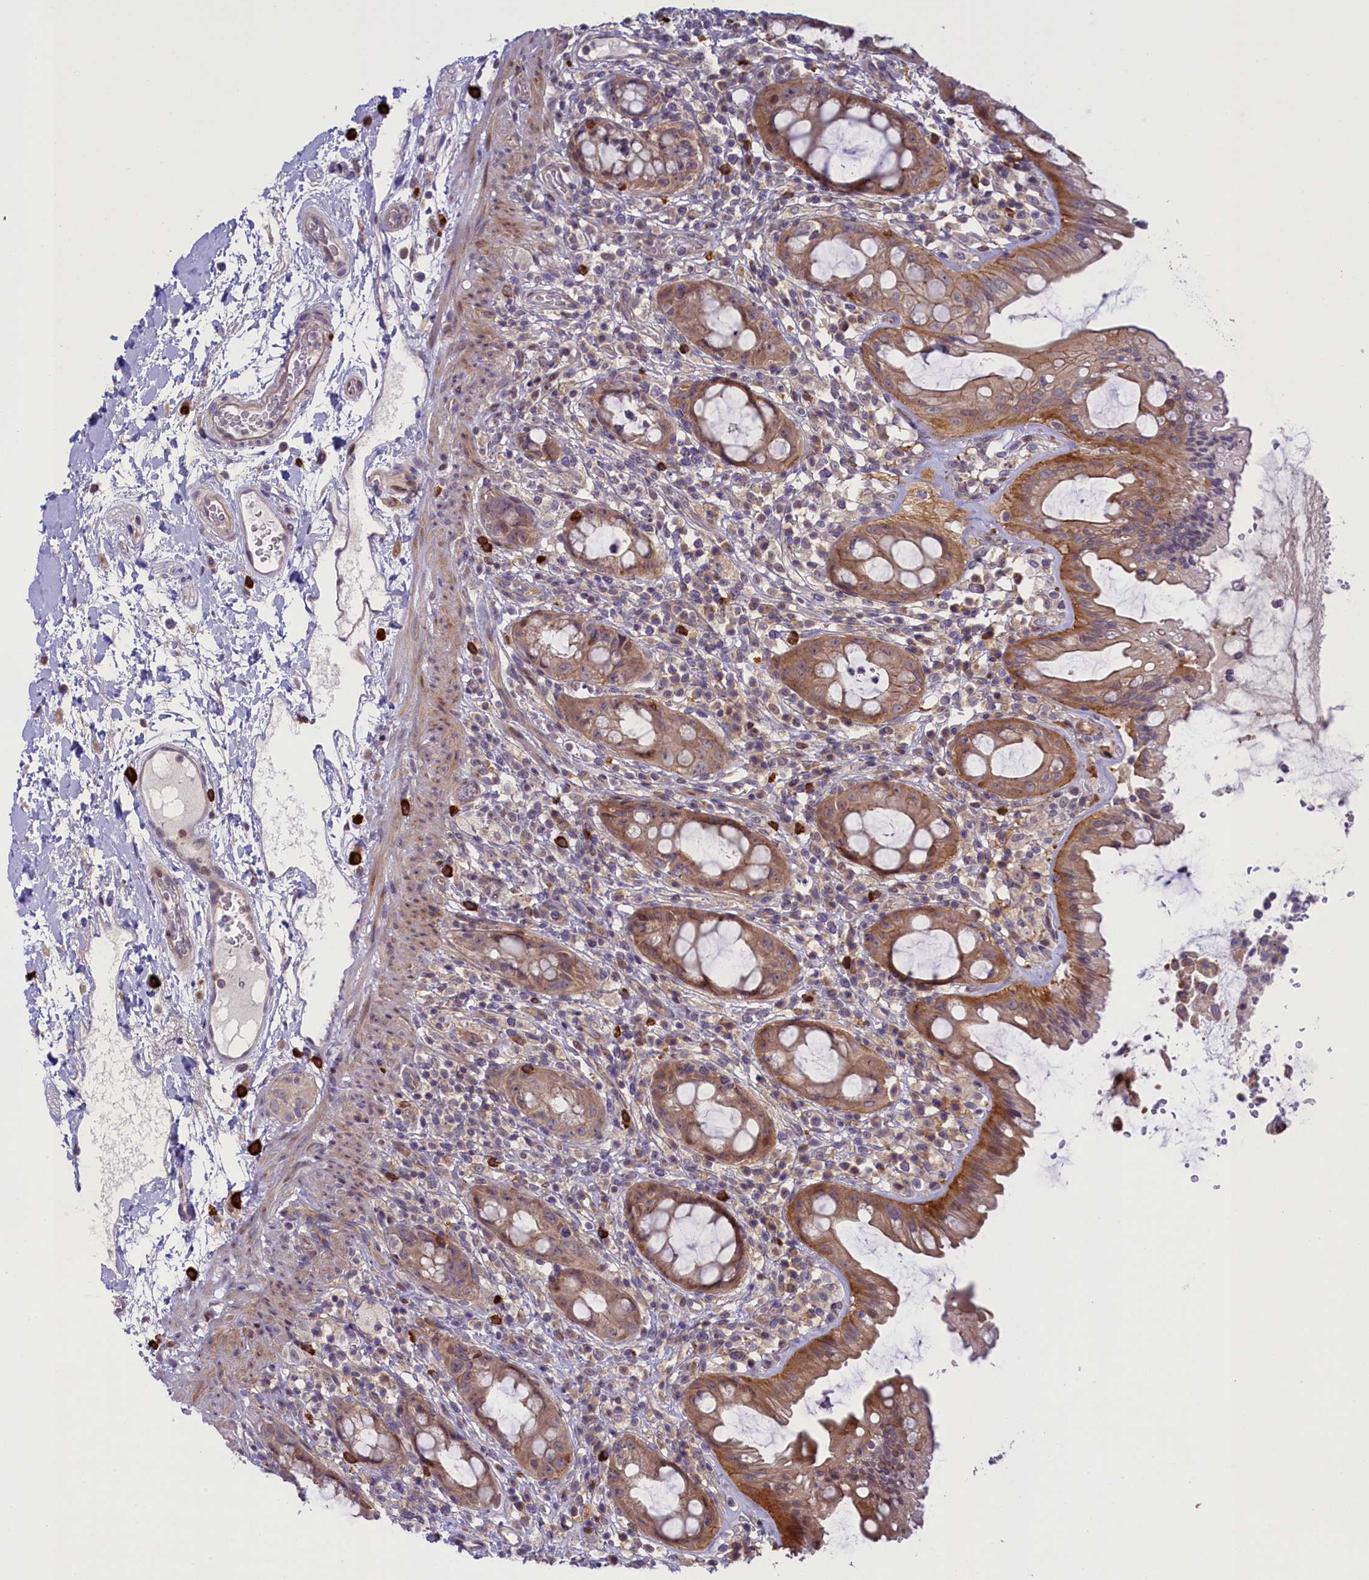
{"staining": {"intensity": "moderate", "quantity": ">75%", "location": "cytoplasmic/membranous"}, "tissue": "rectum", "cell_type": "Glandular cells", "image_type": "normal", "snomed": [{"axis": "morphology", "description": "Normal tissue, NOS"}, {"axis": "topography", "description": "Rectum"}], "caption": "Normal rectum was stained to show a protein in brown. There is medium levels of moderate cytoplasmic/membranous positivity in about >75% of glandular cells.", "gene": "CCL23", "patient": {"sex": "female", "age": 57}}